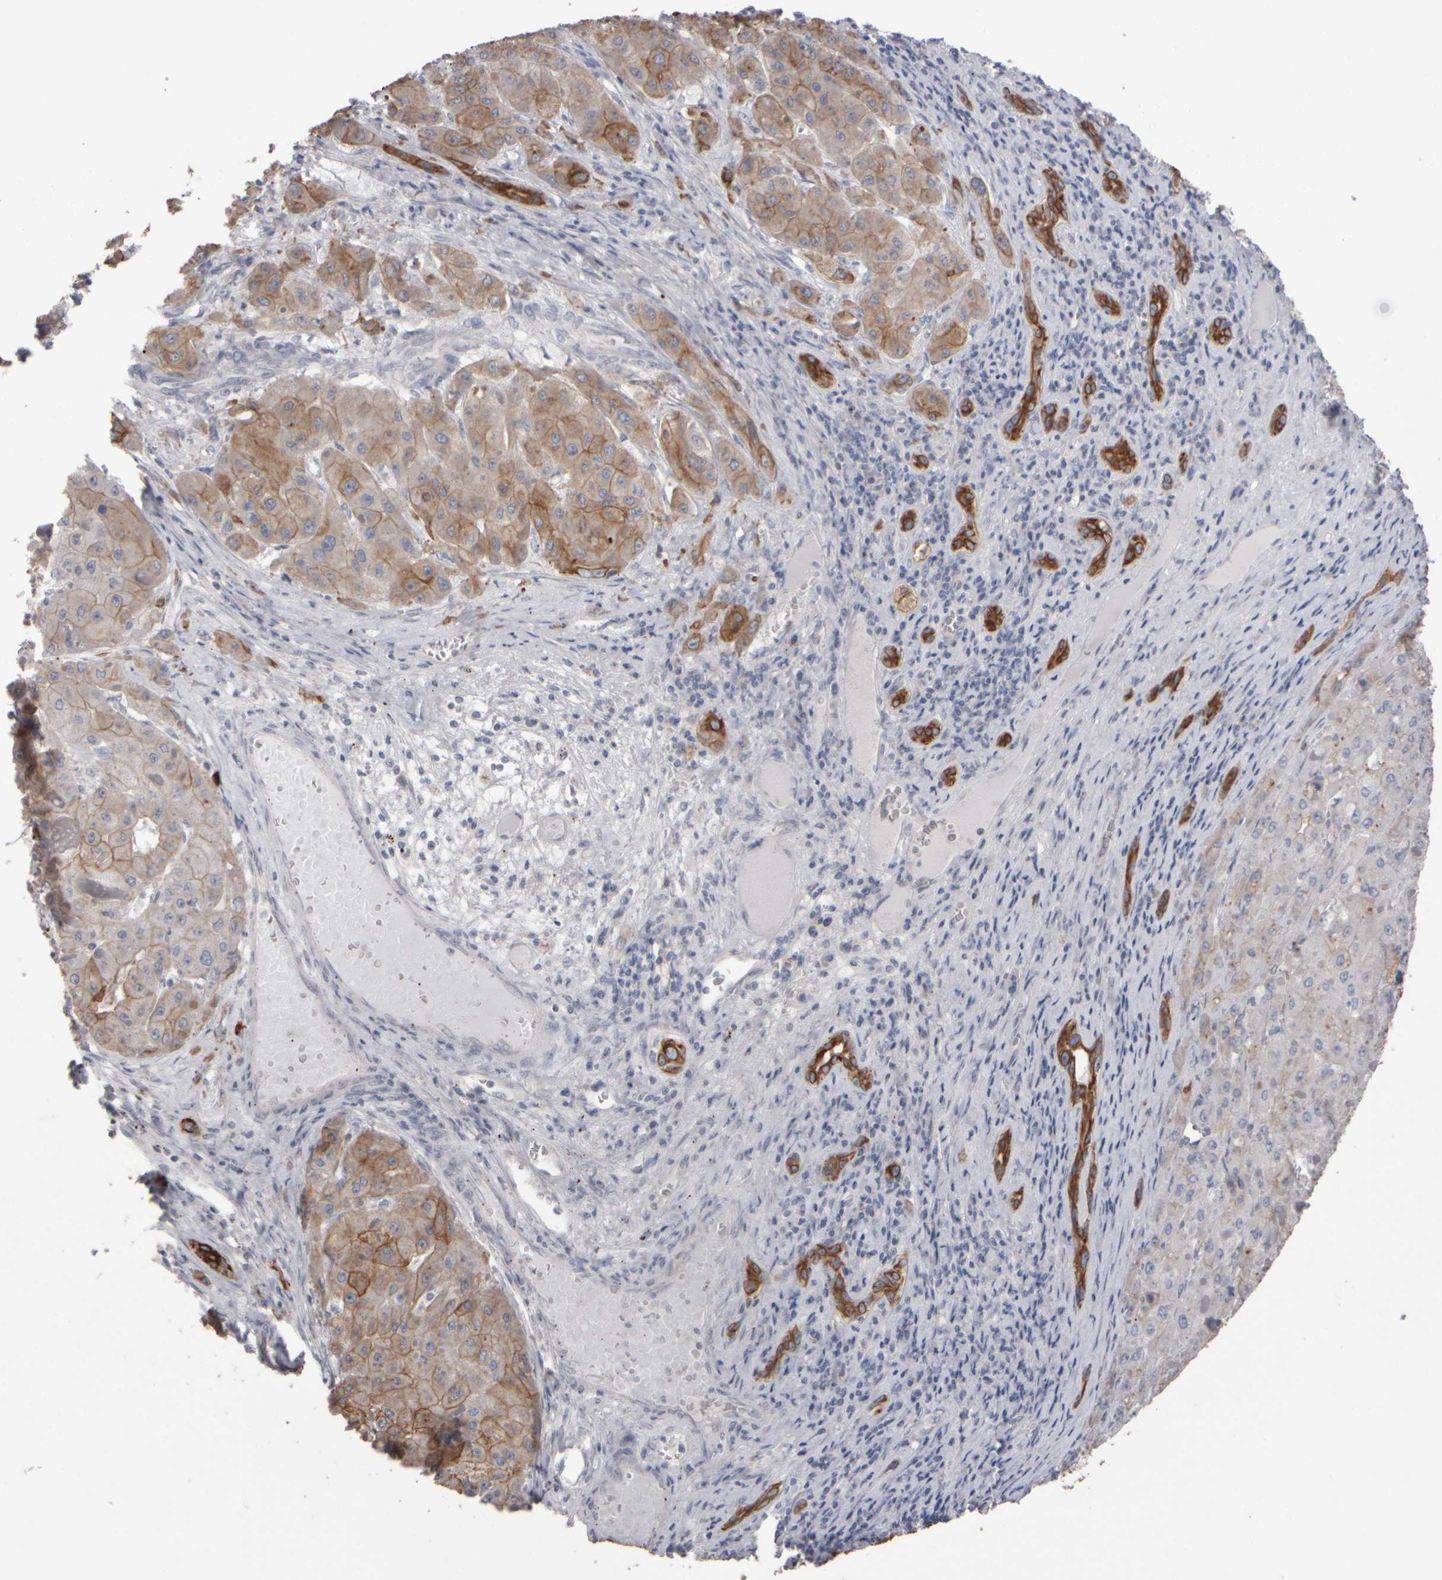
{"staining": {"intensity": "moderate", "quantity": "25%-75%", "location": "cytoplasmic/membranous"}, "tissue": "liver cancer", "cell_type": "Tumor cells", "image_type": "cancer", "snomed": [{"axis": "morphology", "description": "Carcinoma, Hepatocellular, NOS"}, {"axis": "topography", "description": "Liver"}], "caption": "Approximately 25%-75% of tumor cells in hepatocellular carcinoma (liver) reveal moderate cytoplasmic/membranous protein expression as visualized by brown immunohistochemical staining.", "gene": "EPHX2", "patient": {"sex": "female", "age": 73}}